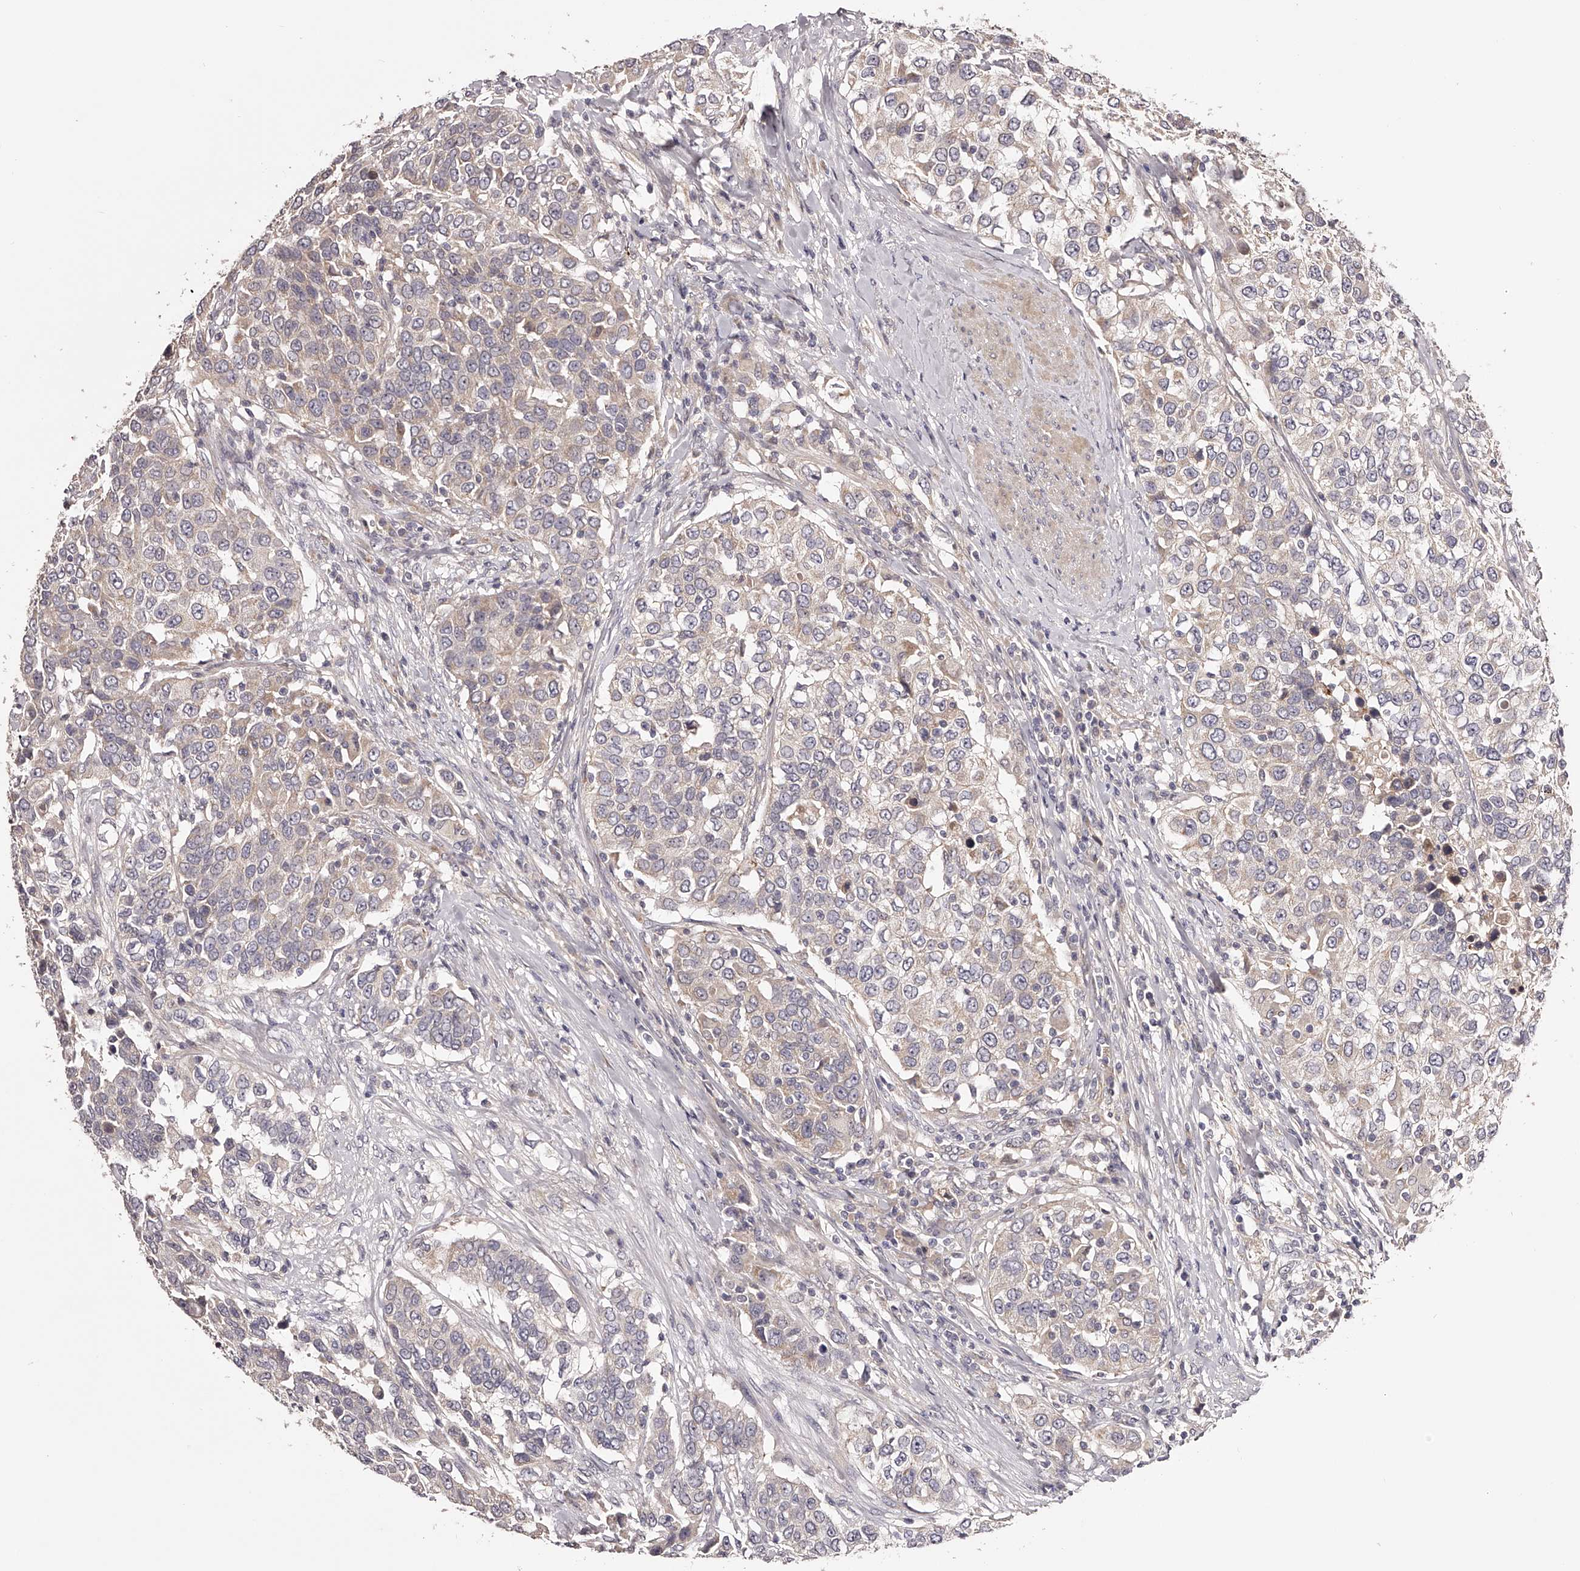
{"staining": {"intensity": "weak", "quantity": "25%-75%", "location": "cytoplasmic/membranous"}, "tissue": "urothelial cancer", "cell_type": "Tumor cells", "image_type": "cancer", "snomed": [{"axis": "morphology", "description": "Urothelial carcinoma, High grade"}, {"axis": "topography", "description": "Urinary bladder"}], "caption": "Urothelial cancer was stained to show a protein in brown. There is low levels of weak cytoplasmic/membranous expression in approximately 25%-75% of tumor cells. The staining was performed using DAB (3,3'-diaminobenzidine), with brown indicating positive protein expression. Nuclei are stained blue with hematoxylin.", "gene": "ODF2L", "patient": {"sex": "female", "age": 80}}